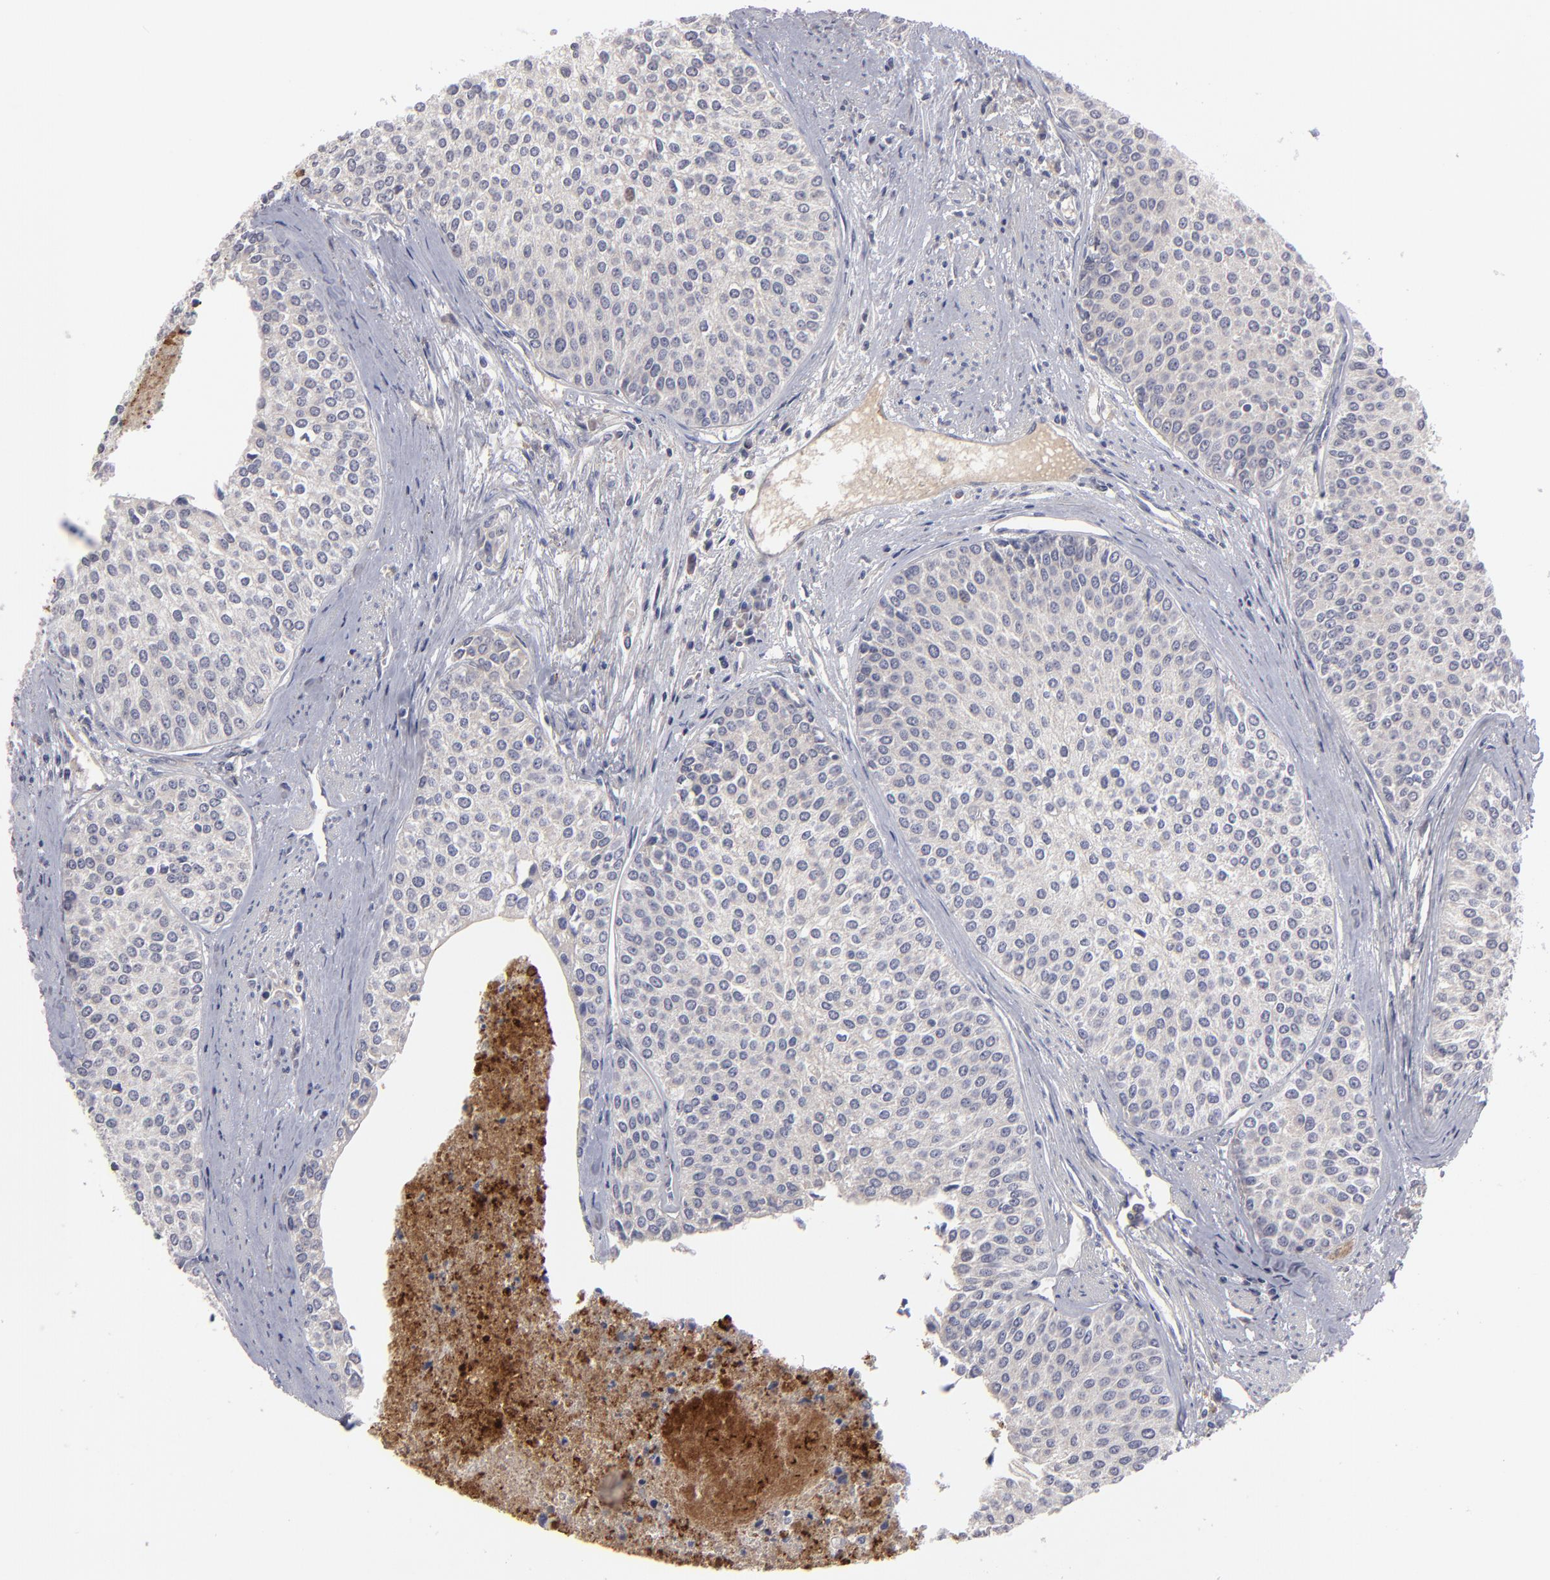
{"staining": {"intensity": "negative", "quantity": "none", "location": "none"}, "tissue": "urothelial cancer", "cell_type": "Tumor cells", "image_type": "cancer", "snomed": [{"axis": "morphology", "description": "Urothelial carcinoma, Low grade"}, {"axis": "topography", "description": "Urinary bladder"}], "caption": "Immunohistochemical staining of low-grade urothelial carcinoma reveals no significant positivity in tumor cells.", "gene": "GPM6B", "patient": {"sex": "female", "age": 73}}